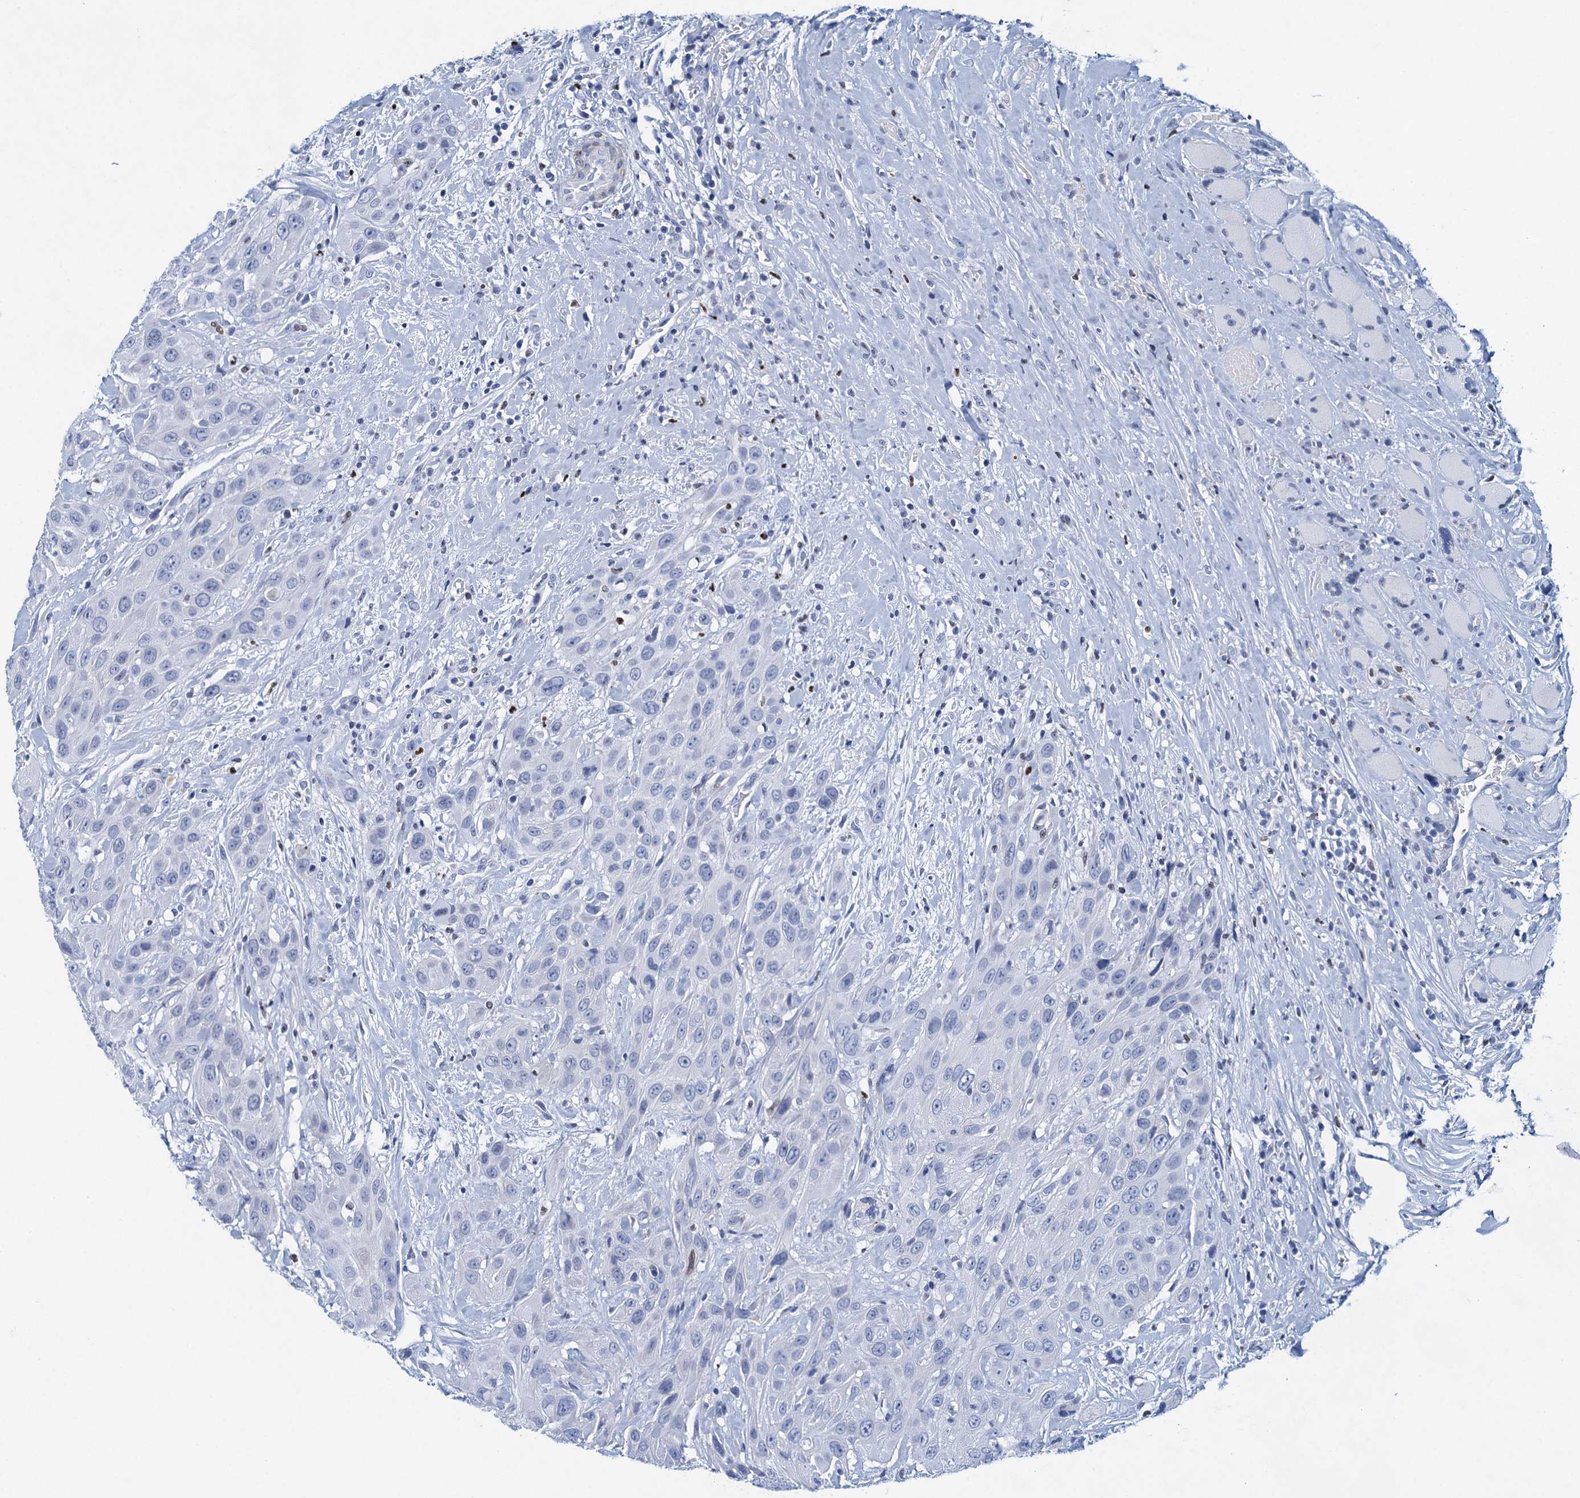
{"staining": {"intensity": "negative", "quantity": "none", "location": "none"}, "tissue": "head and neck cancer", "cell_type": "Tumor cells", "image_type": "cancer", "snomed": [{"axis": "morphology", "description": "Squamous cell carcinoma, NOS"}, {"axis": "topography", "description": "Head-Neck"}], "caption": "IHC of squamous cell carcinoma (head and neck) displays no expression in tumor cells.", "gene": "RHCG", "patient": {"sex": "male", "age": 81}}